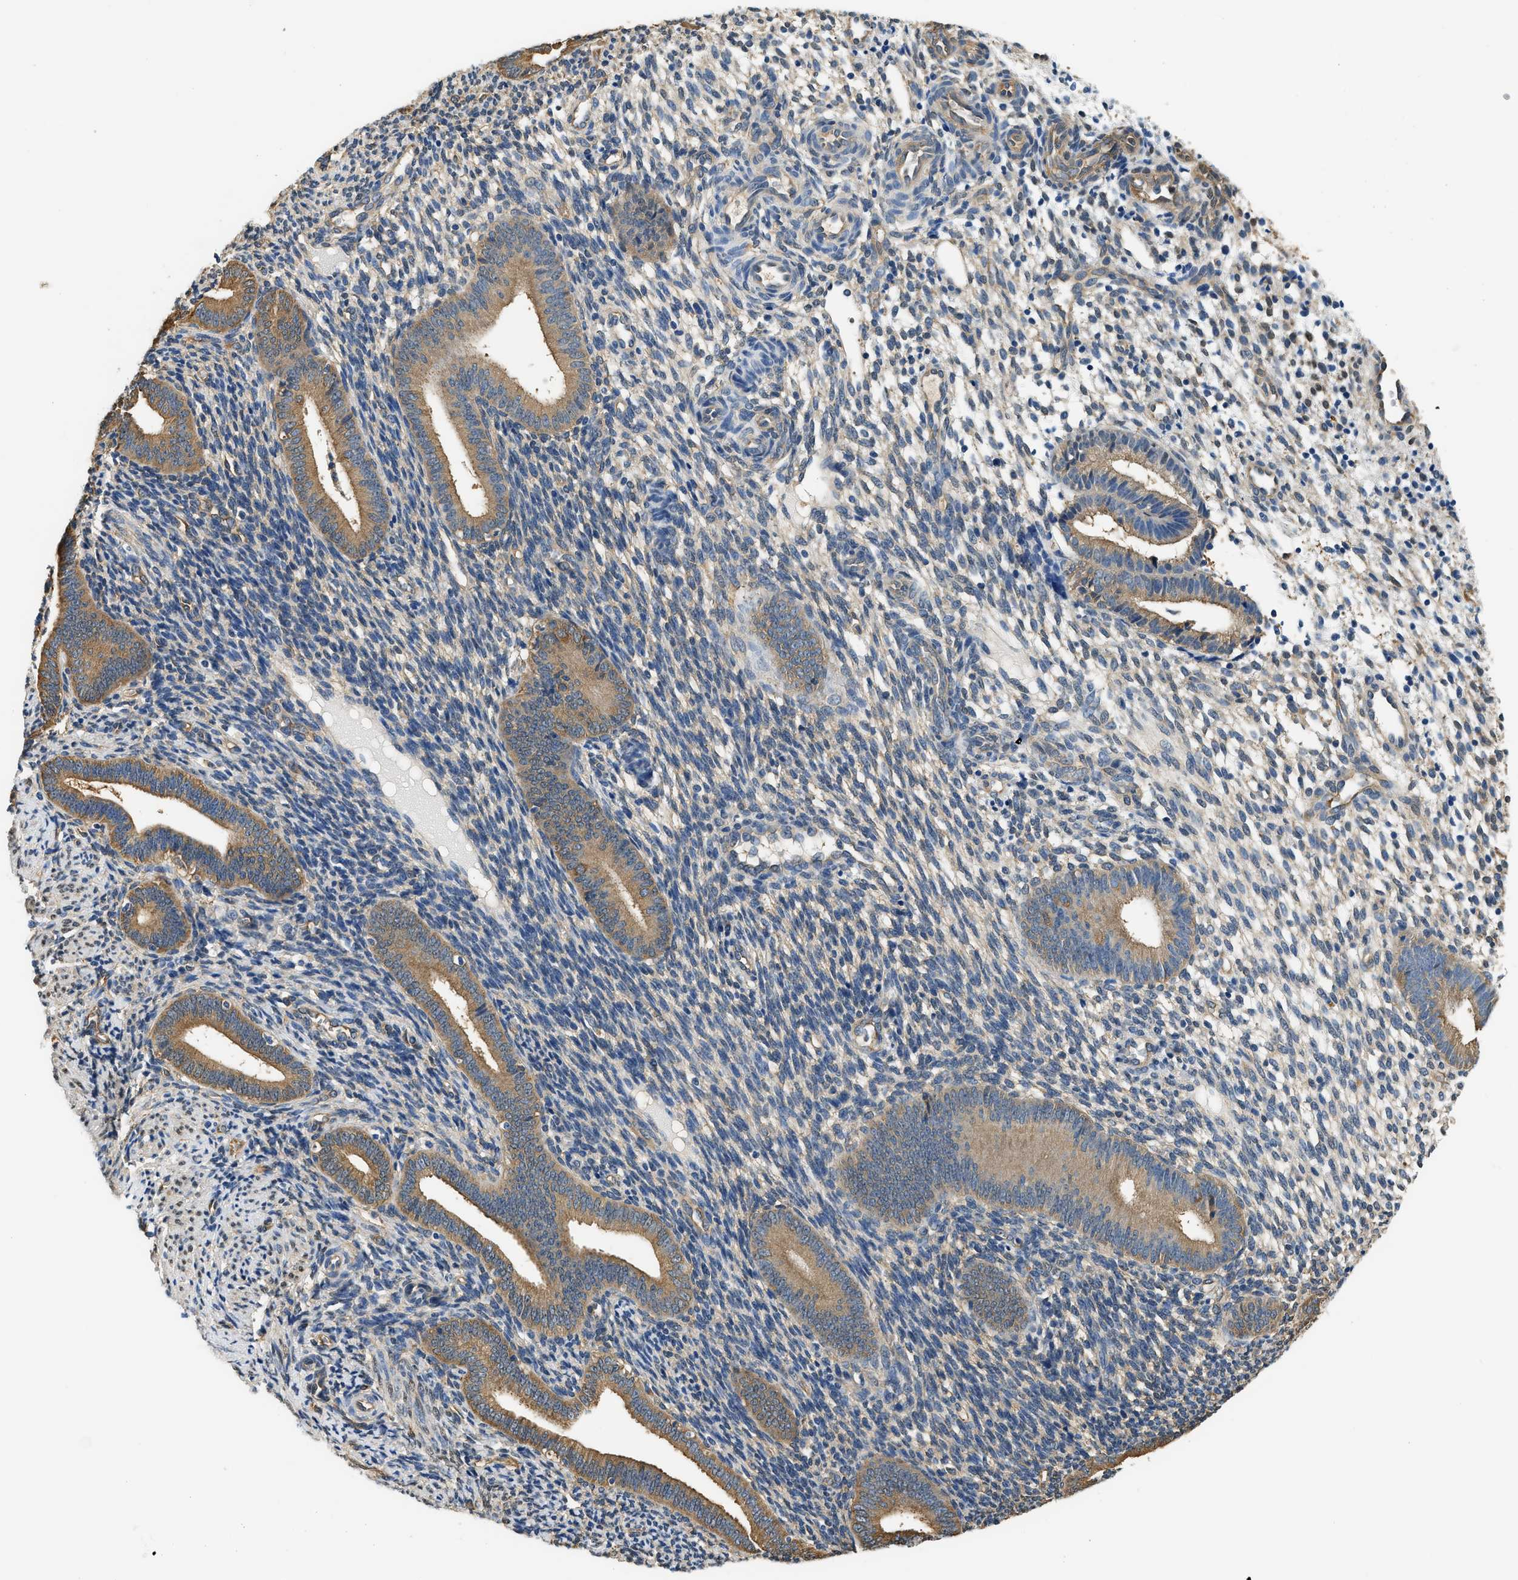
{"staining": {"intensity": "negative", "quantity": "none", "location": "none"}, "tissue": "endometrium", "cell_type": "Cells in endometrial stroma", "image_type": "normal", "snomed": [{"axis": "morphology", "description": "Normal tissue, NOS"}, {"axis": "topography", "description": "Uterus"}, {"axis": "topography", "description": "Endometrium"}], "caption": "High power microscopy histopathology image of an immunohistochemistry histopathology image of normal endometrium, revealing no significant positivity in cells in endometrial stroma. The staining was performed using DAB (3,3'-diaminobenzidine) to visualize the protein expression in brown, while the nuclei were stained in blue with hematoxylin (Magnification: 20x).", "gene": "PPP2R1B", "patient": {"sex": "female", "age": 33}}